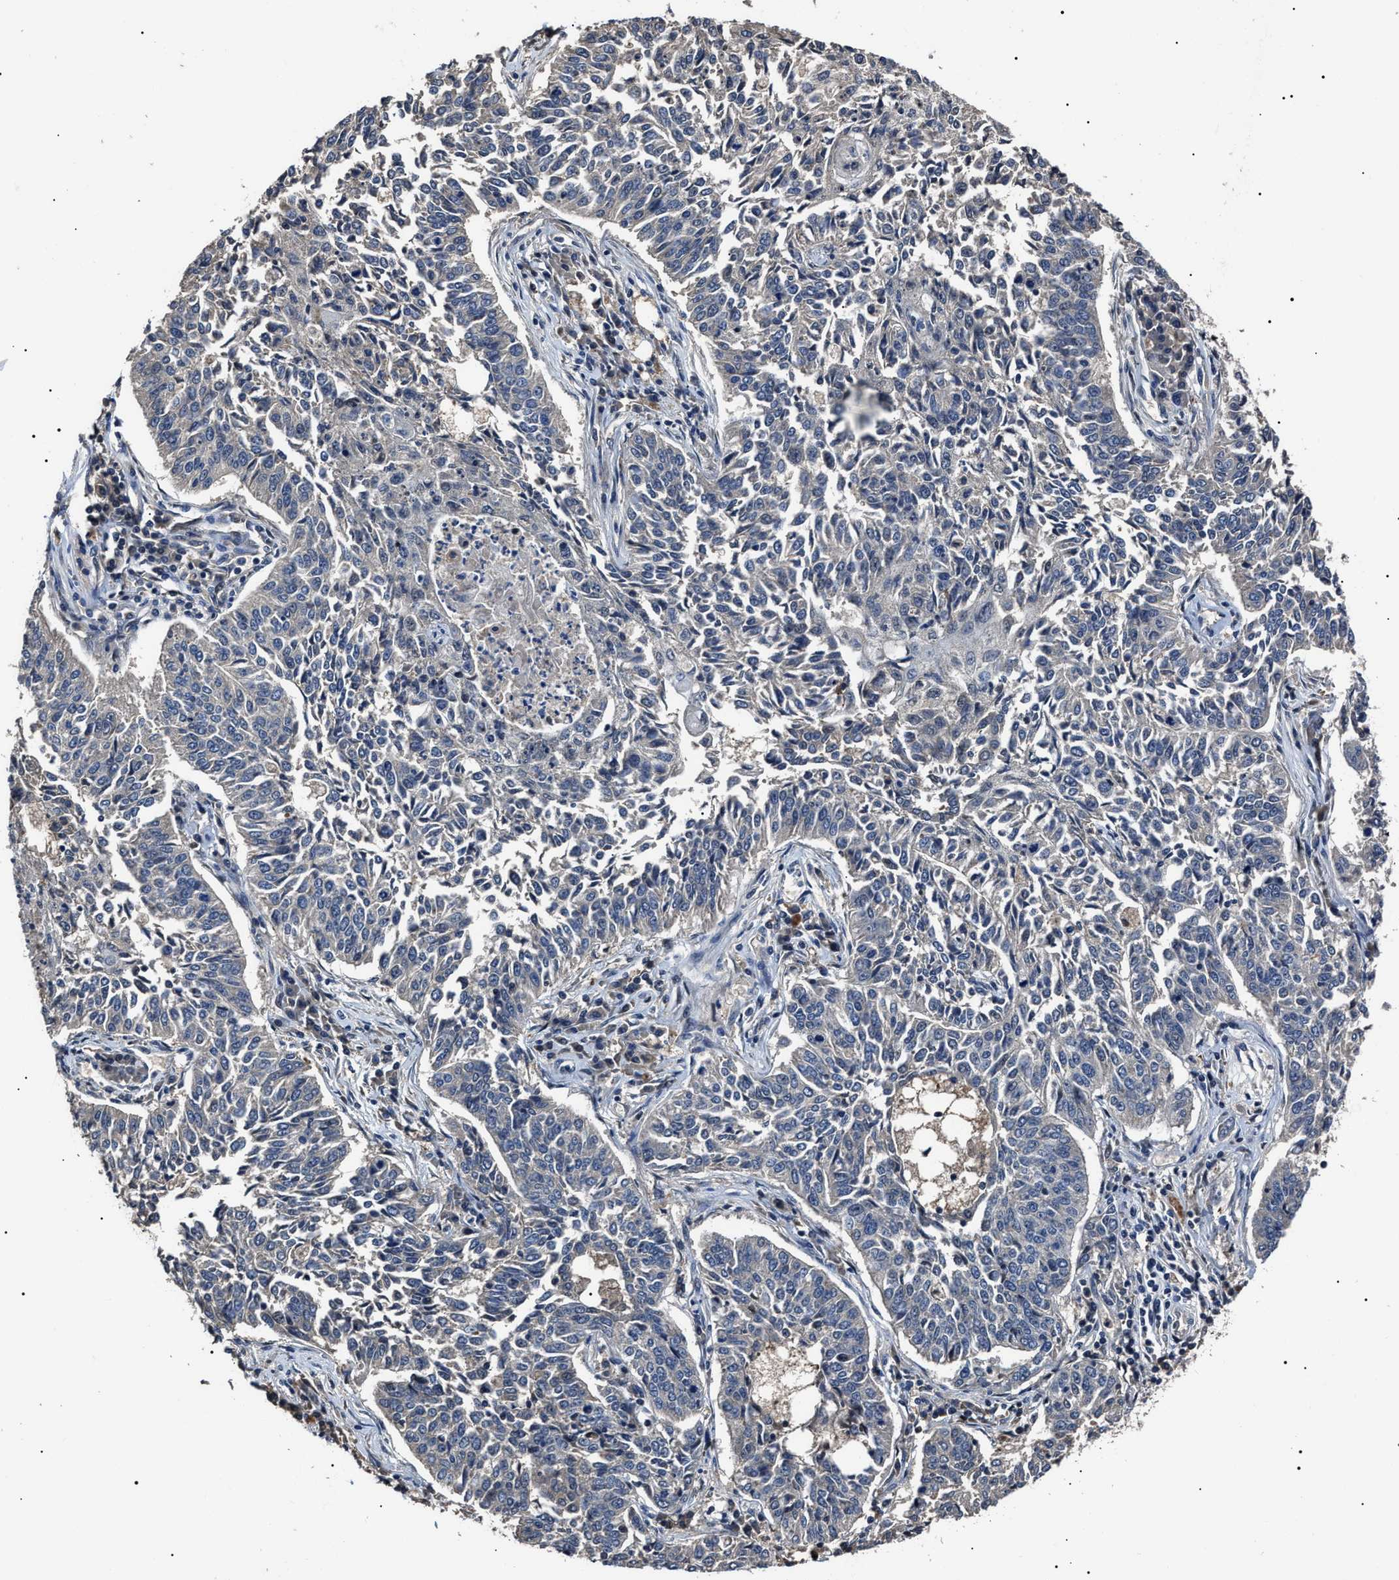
{"staining": {"intensity": "negative", "quantity": "none", "location": "none"}, "tissue": "lung cancer", "cell_type": "Tumor cells", "image_type": "cancer", "snomed": [{"axis": "morphology", "description": "Normal tissue, NOS"}, {"axis": "morphology", "description": "Squamous cell carcinoma, NOS"}, {"axis": "topography", "description": "Cartilage tissue"}, {"axis": "topography", "description": "Bronchus"}, {"axis": "topography", "description": "Lung"}], "caption": "Immunohistochemistry of human lung cancer (squamous cell carcinoma) reveals no positivity in tumor cells.", "gene": "IFT81", "patient": {"sex": "female", "age": 49}}